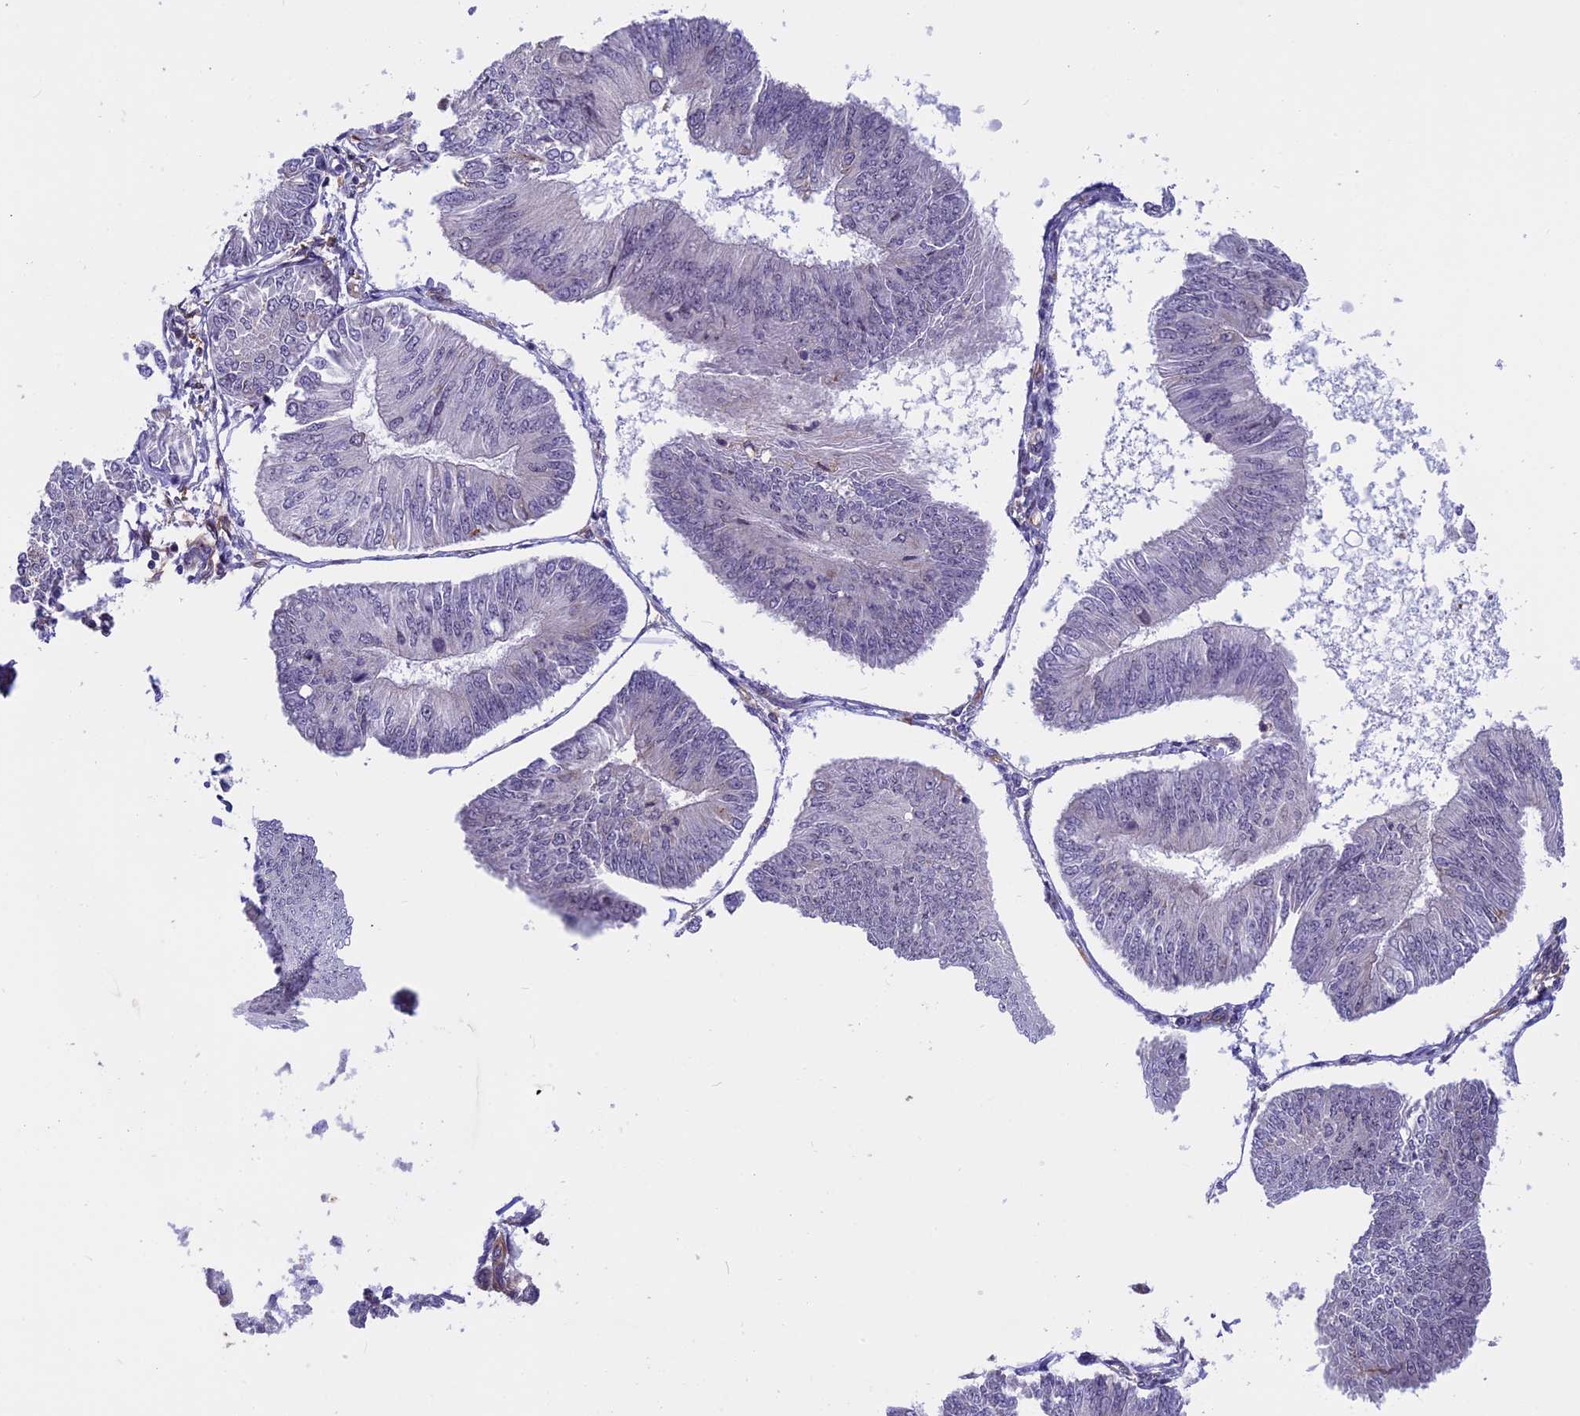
{"staining": {"intensity": "negative", "quantity": "none", "location": "none"}, "tissue": "endometrial cancer", "cell_type": "Tumor cells", "image_type": "cancer", "snomed": [{"axis": "morphology", "description": "Adenocarcinoma, NOS"}, {"axis": "topography", "description": "Endometrium"}], "caption": "Image shows no protein positivity in tumor cells of adenocarcinoma (endometrial) tissue. (Stains: DAB immunohistochemistry (IHC) with hematoxylin counter stain, Microscopy: brightfield microscopy at high magnification).", "gene": "EHBP1L1", "patient": {"sex": "female", "age": 58}}